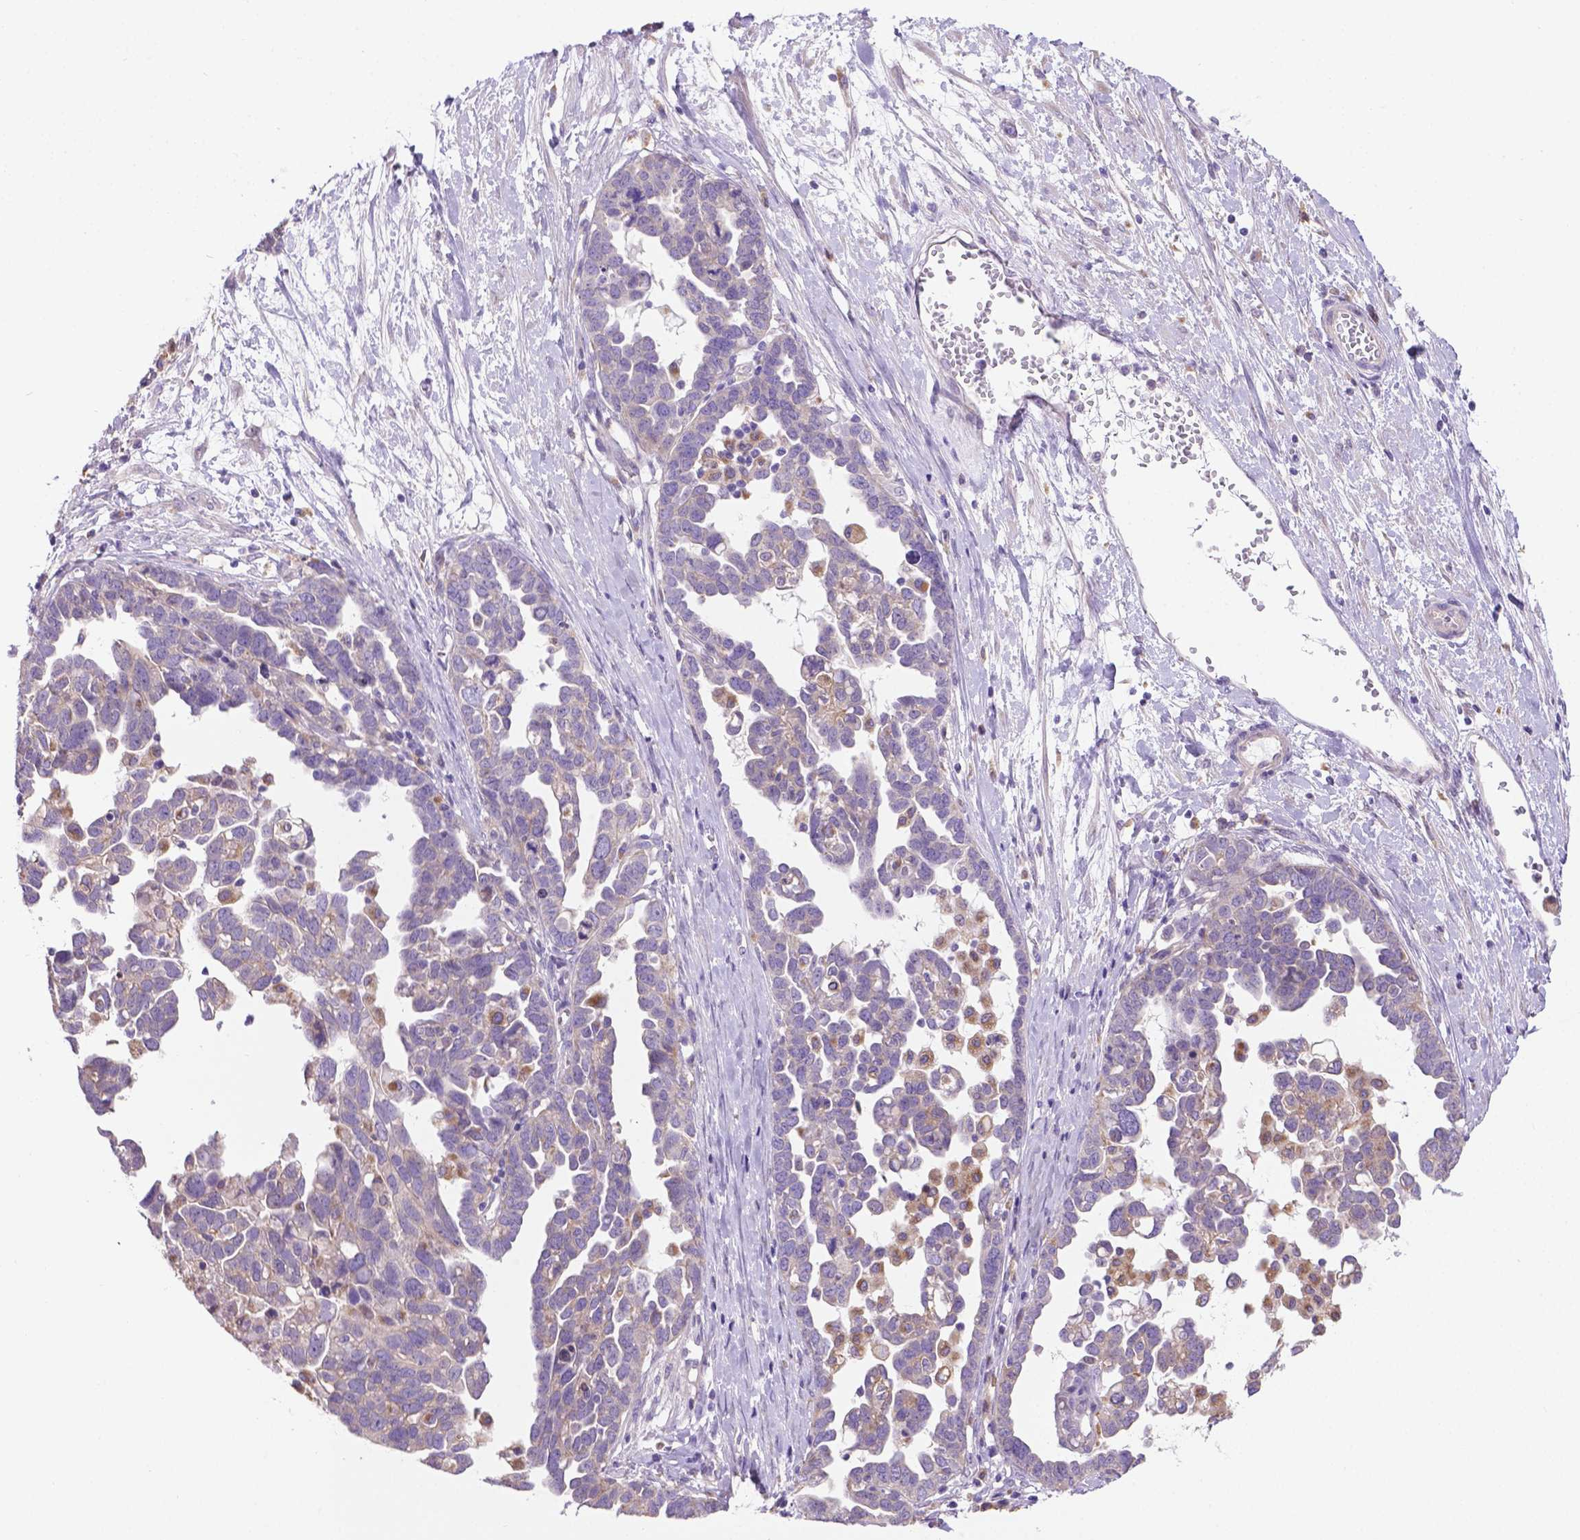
{"staining": {"intensity": "weak", "quantity": "<25%", "location": "cytoplasmic/membranous"}, "tissue": "ovarian cancer", "cell_type": "Tumor cells", "image_type": "cancer", "snomed": [{"axis": "morphology", "description": "Cystadenocarcinoma, serous, NOS"}, {"axis": "topography", "description": "Ovary"}], "caption": "This is an IHC micrograph of ovarian serous cystadenocarcinoma. There is no expression in tumor cells.", "gene": "CDH7", "patient": {"sex": "female", "age": 54}}